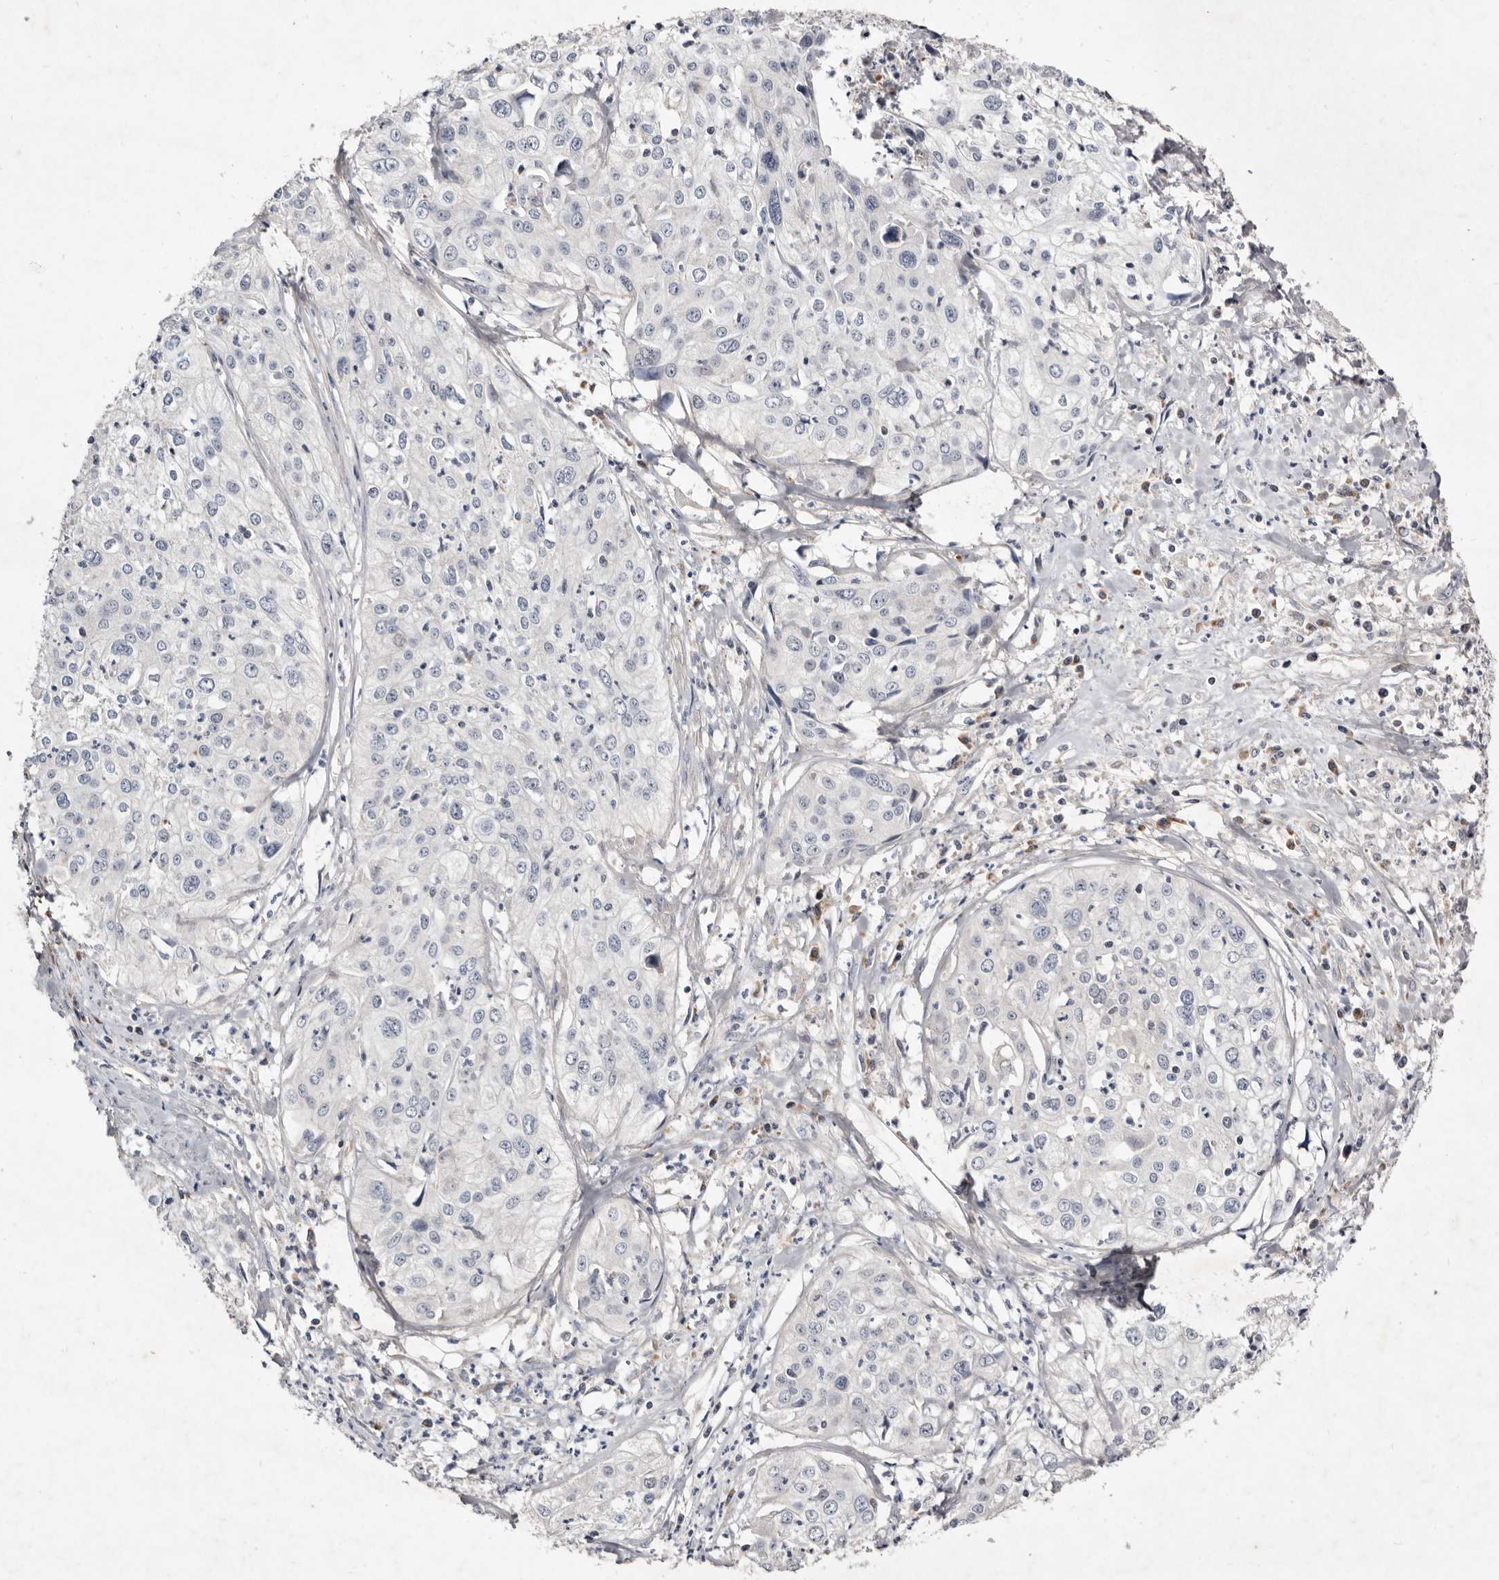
{"staining": {"intensity": "negative", "quantity": "none", "location": "none"}, "tissue": "cervical cancer", "cell_type": "Tumor cells", "image_type": "cancer", "snomed": [{"axis": "morphology", "description": "Squamous cell carcinoma, NOS"}, {"axis": "topography", "description": "Cervix"}], "caption": "This is a micrograph of immunohistochemistry staining of cervical cancer, which shows no expression in tumor cells. (DAB (3,3'-diaminobenzidine) IHC with hematoxylin counter stain).", "gene": "SLC25A20", "patient": {"sex": "female", "age": 31}}